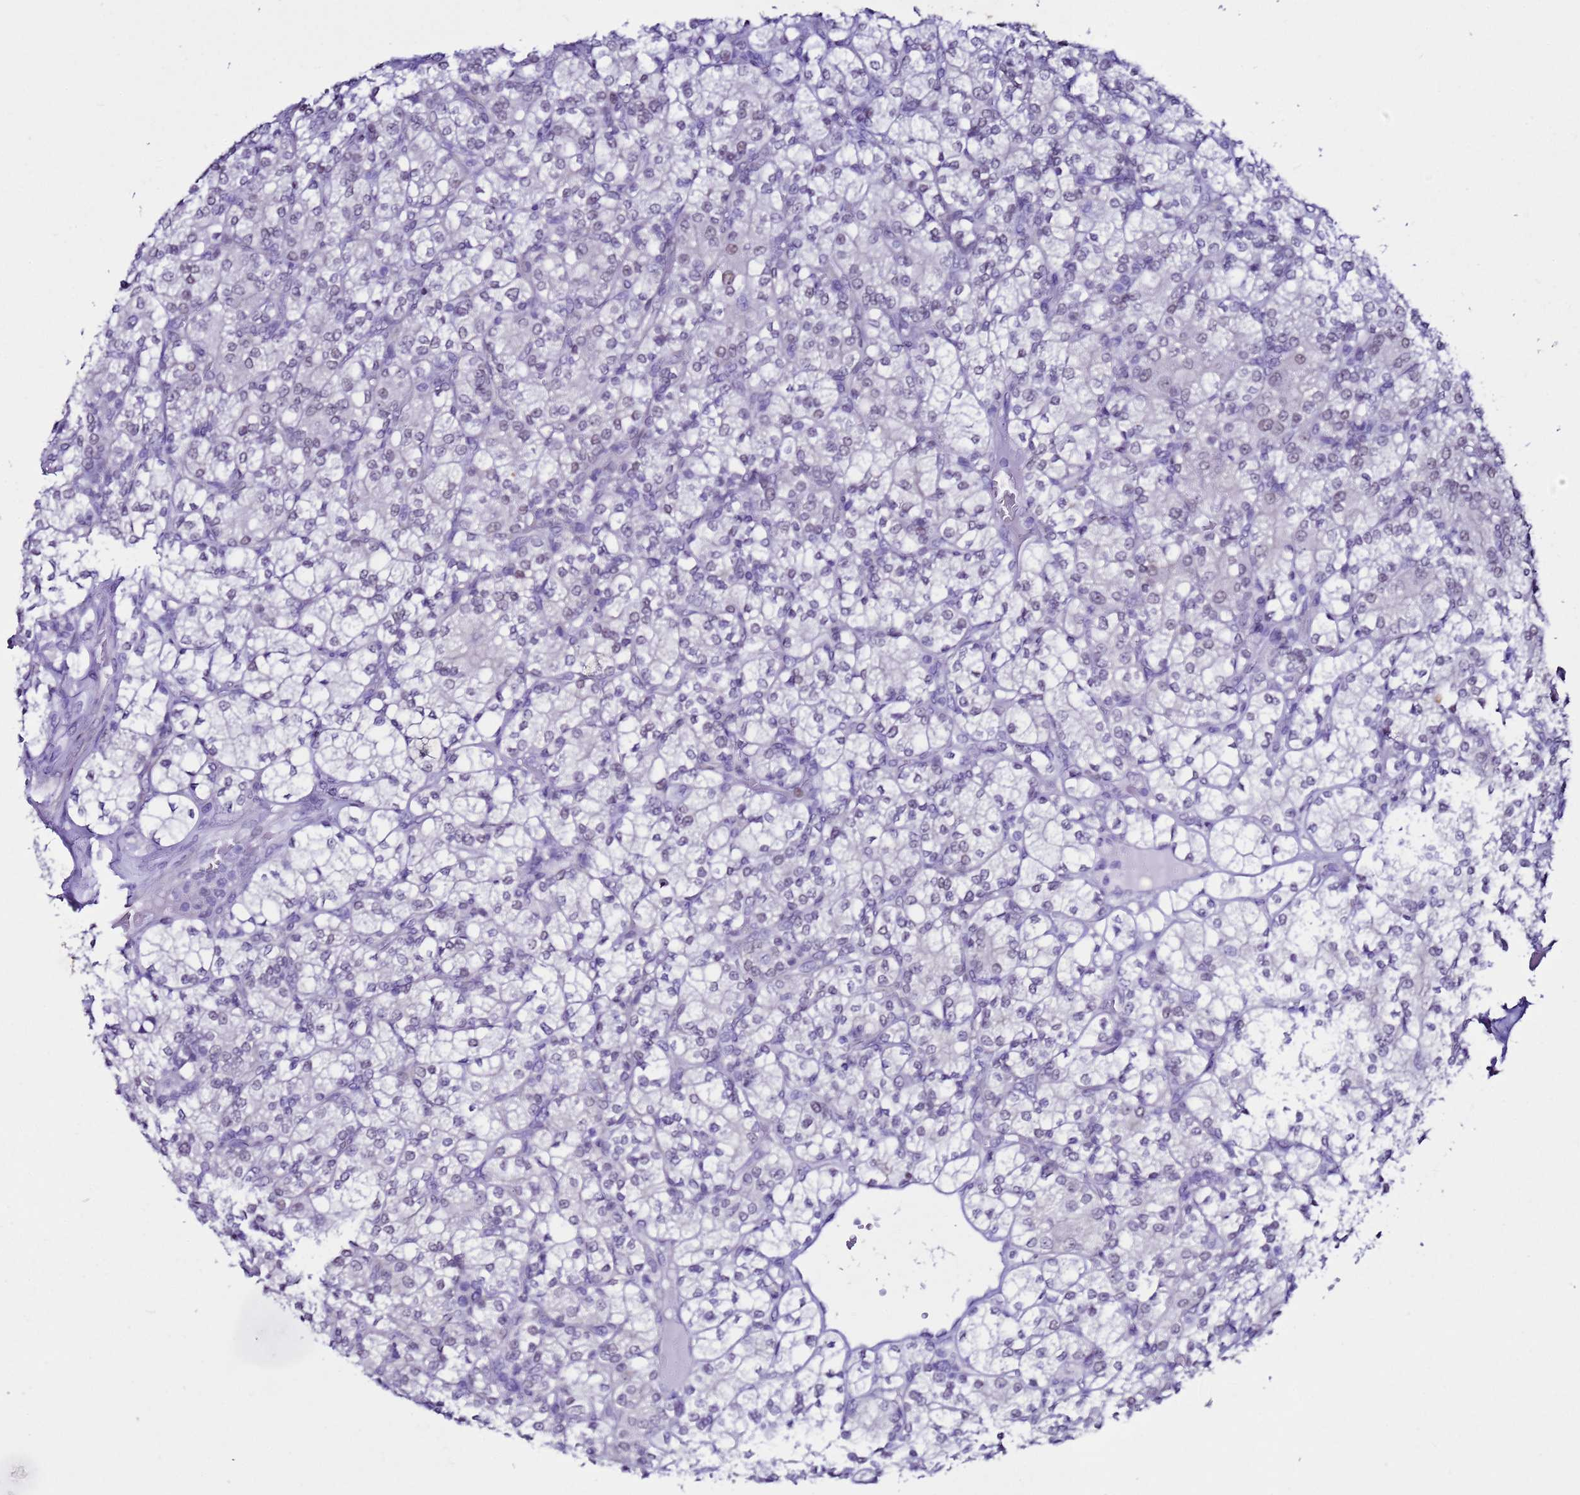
{"staining": {"intensity": "negative", "quantity": "none", "location": "none"}, "tissue": "renal cancer", "cell_type": "Tumor cells", "image_type": "cancer", "snomed": [{"axis": "morphology", "description": "Adenocarcinoma, NOS"}, {"axis": "topography", "description": "Kidney"}], "caption": "Immunohistochemical staining of human renal cancer (adenocarcinoma) shows no significant positivity in tumor cells.", "gene": "BCL7A", "patient": {"sex": "male", "age": 77}}